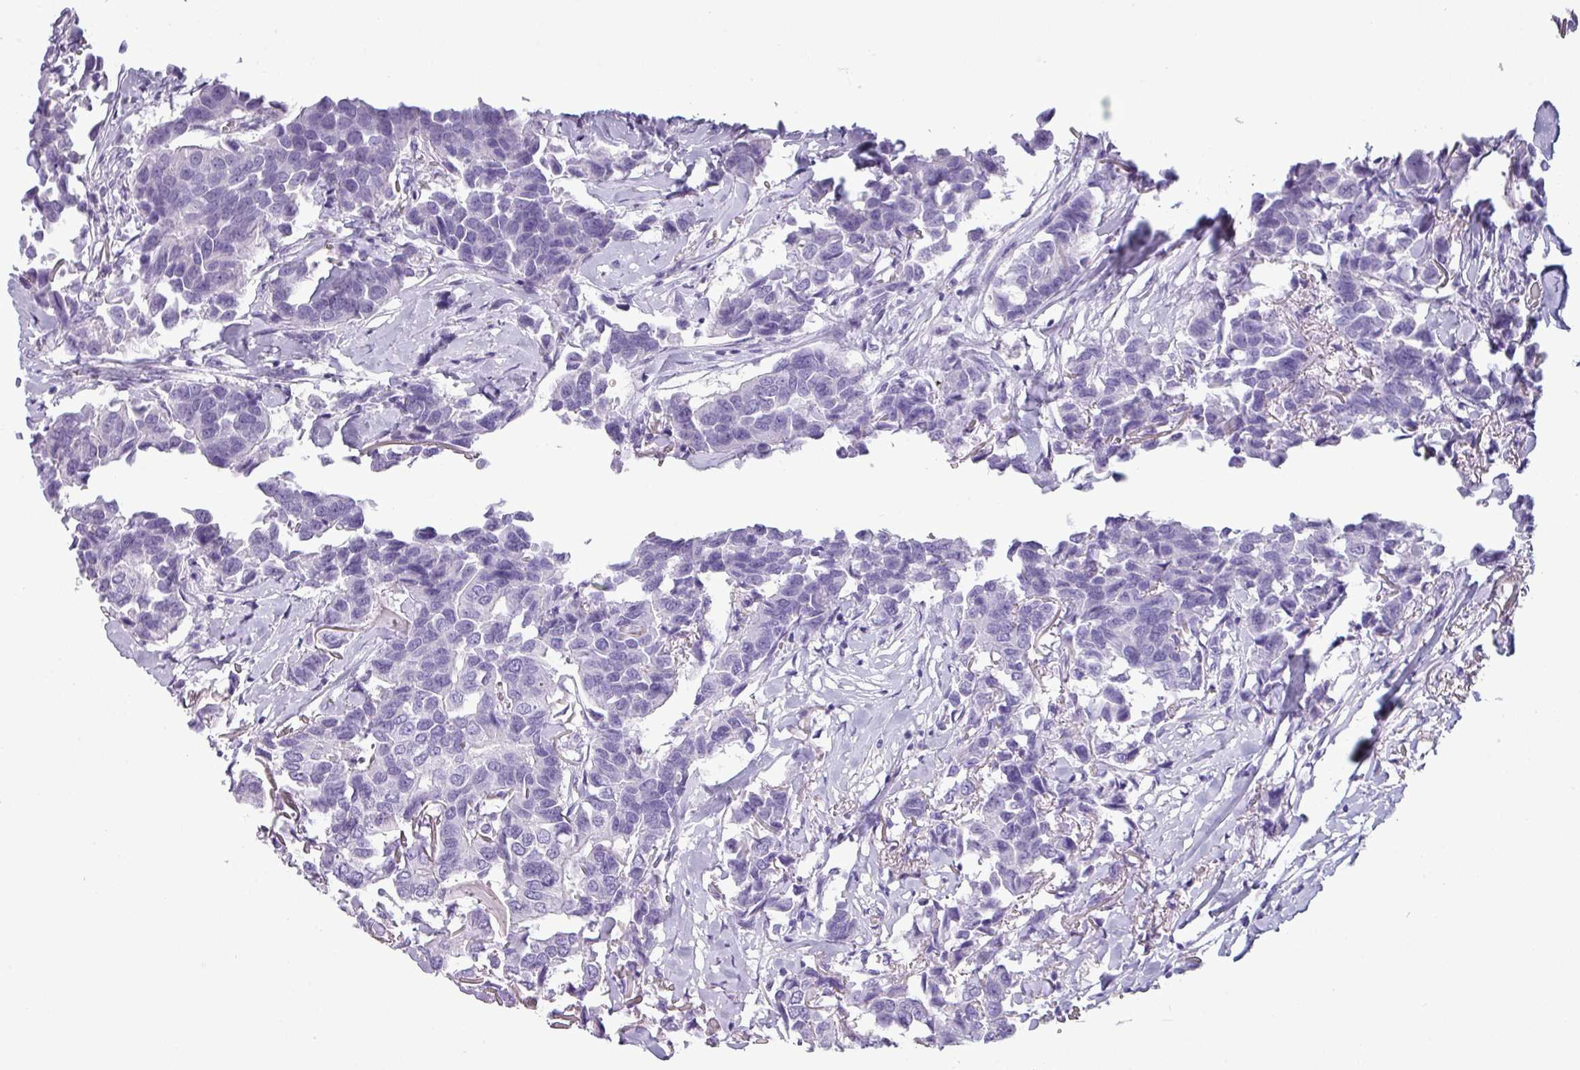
{"staining": {"intensity": "negative", "quantity": "none", "location": "none"}, "tissue": "breast cancer", "cell_type": "Tumor cells", "image_type": "cancer", "snomed": [{"axis": "morphology", "description": "Duct carcinoma"}, {"axis": "topography", "description": "Breast"}], "caption": "This is a image of immunohistochemistry (IHC) staining of invasive ductal carcinoma (breast), which shows no expression in tumor cells. (Brightfield microscopy of DAB (3,3'-diaminobenzidine) IHC at high magnification).", "gene": "CRYBB2", "patient": {"sex": "female", "age": 80}}